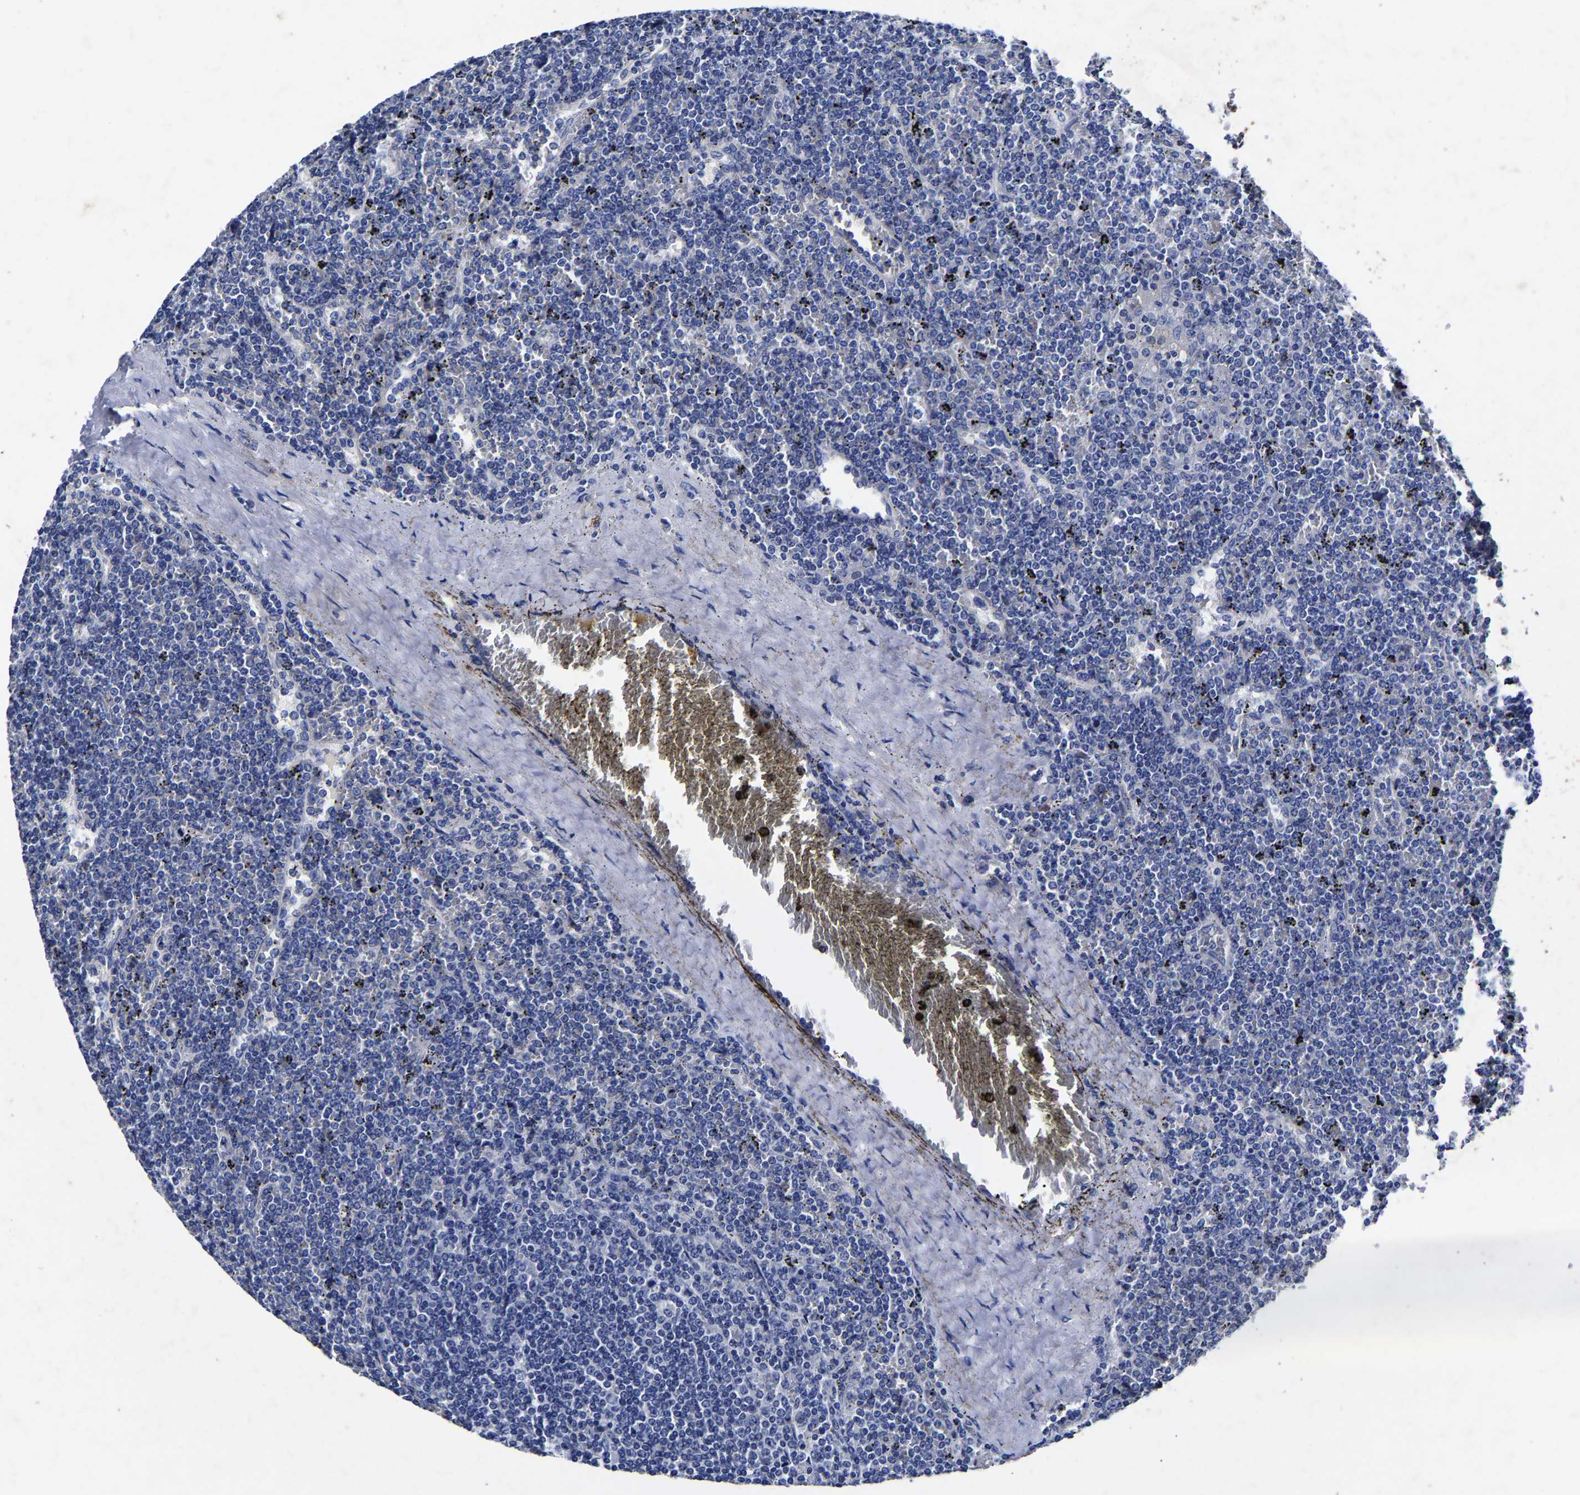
{"staining": {"intensity": "negative", "quantity": "none", "location": "none"}, "tissue": "lymphoma", "cell_type": "Tumor cells", "image_type": "cancer", "snomed": [{"axis": "morphology", "description": "Malignant lymphoma, non-Hodgkin's type, Low grade"}, {"axis": "topography", "description": "Spleen"}], "caption": "Human lymphoma stained for a protein using IHC reveals no expression in tumor cells.", "gene": "AASS", "patient": {"sex": "female", "age": 19}}